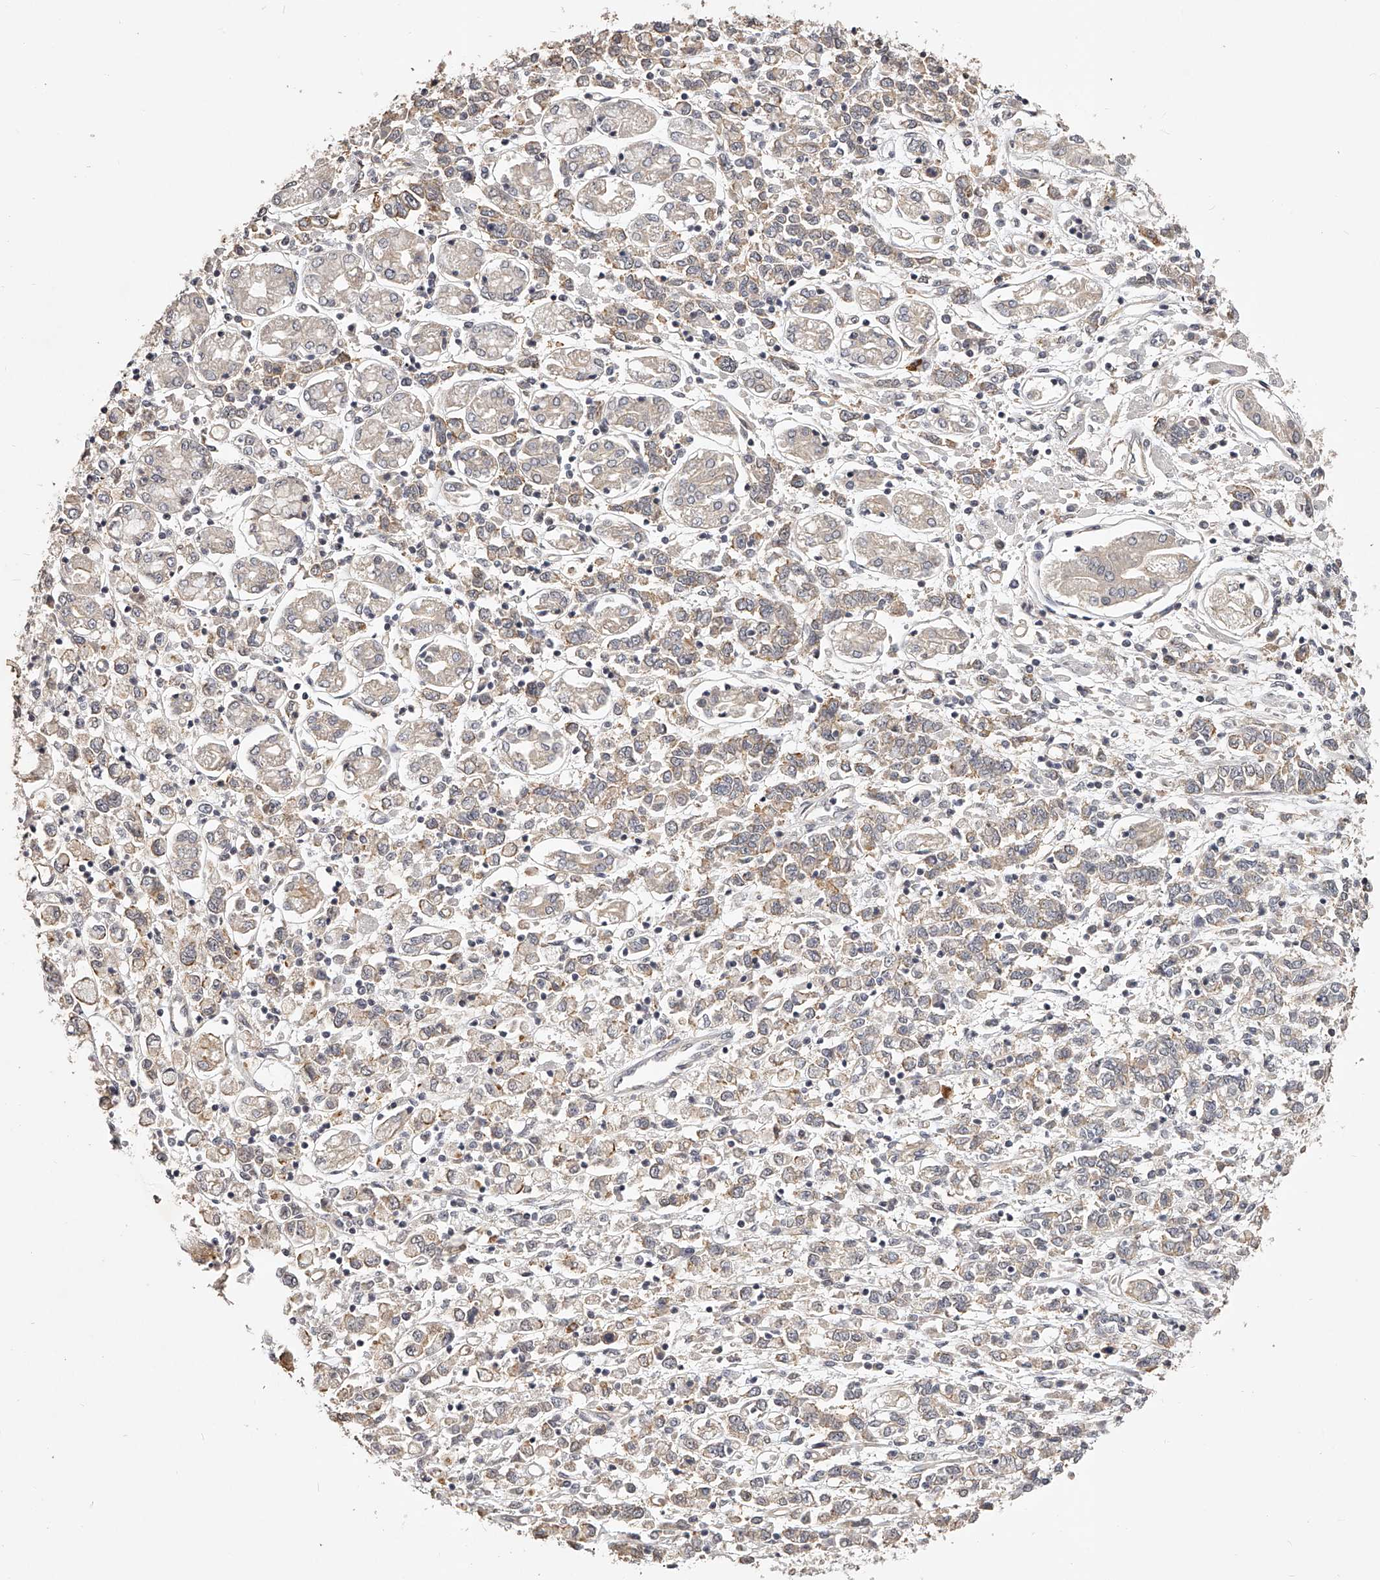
{"staining": {"intensity": "weak", "quantity": "25%-75%", "location": "cytoplasmic/membranous"}, "tissue": "stomach cancer", "cell_type": "Tumor cells", "image_type": "cancer", "snomed": [{"axis": "morphology", "description": "Adenocarcinoma, NOS"}, {"axis": "topography", "description": "Stomach"}], "caption": "High-magnification brightfield microscopy of stomach cancer stained with DAB (brown) and counterstained with hematoxylin (blue). tumor cells exhibit weak cytoplasmic/membranous staining is seen in about25%-75% of cells.", "gene": "ZNF582", "patient": {"sex": "female", "age": 76}}